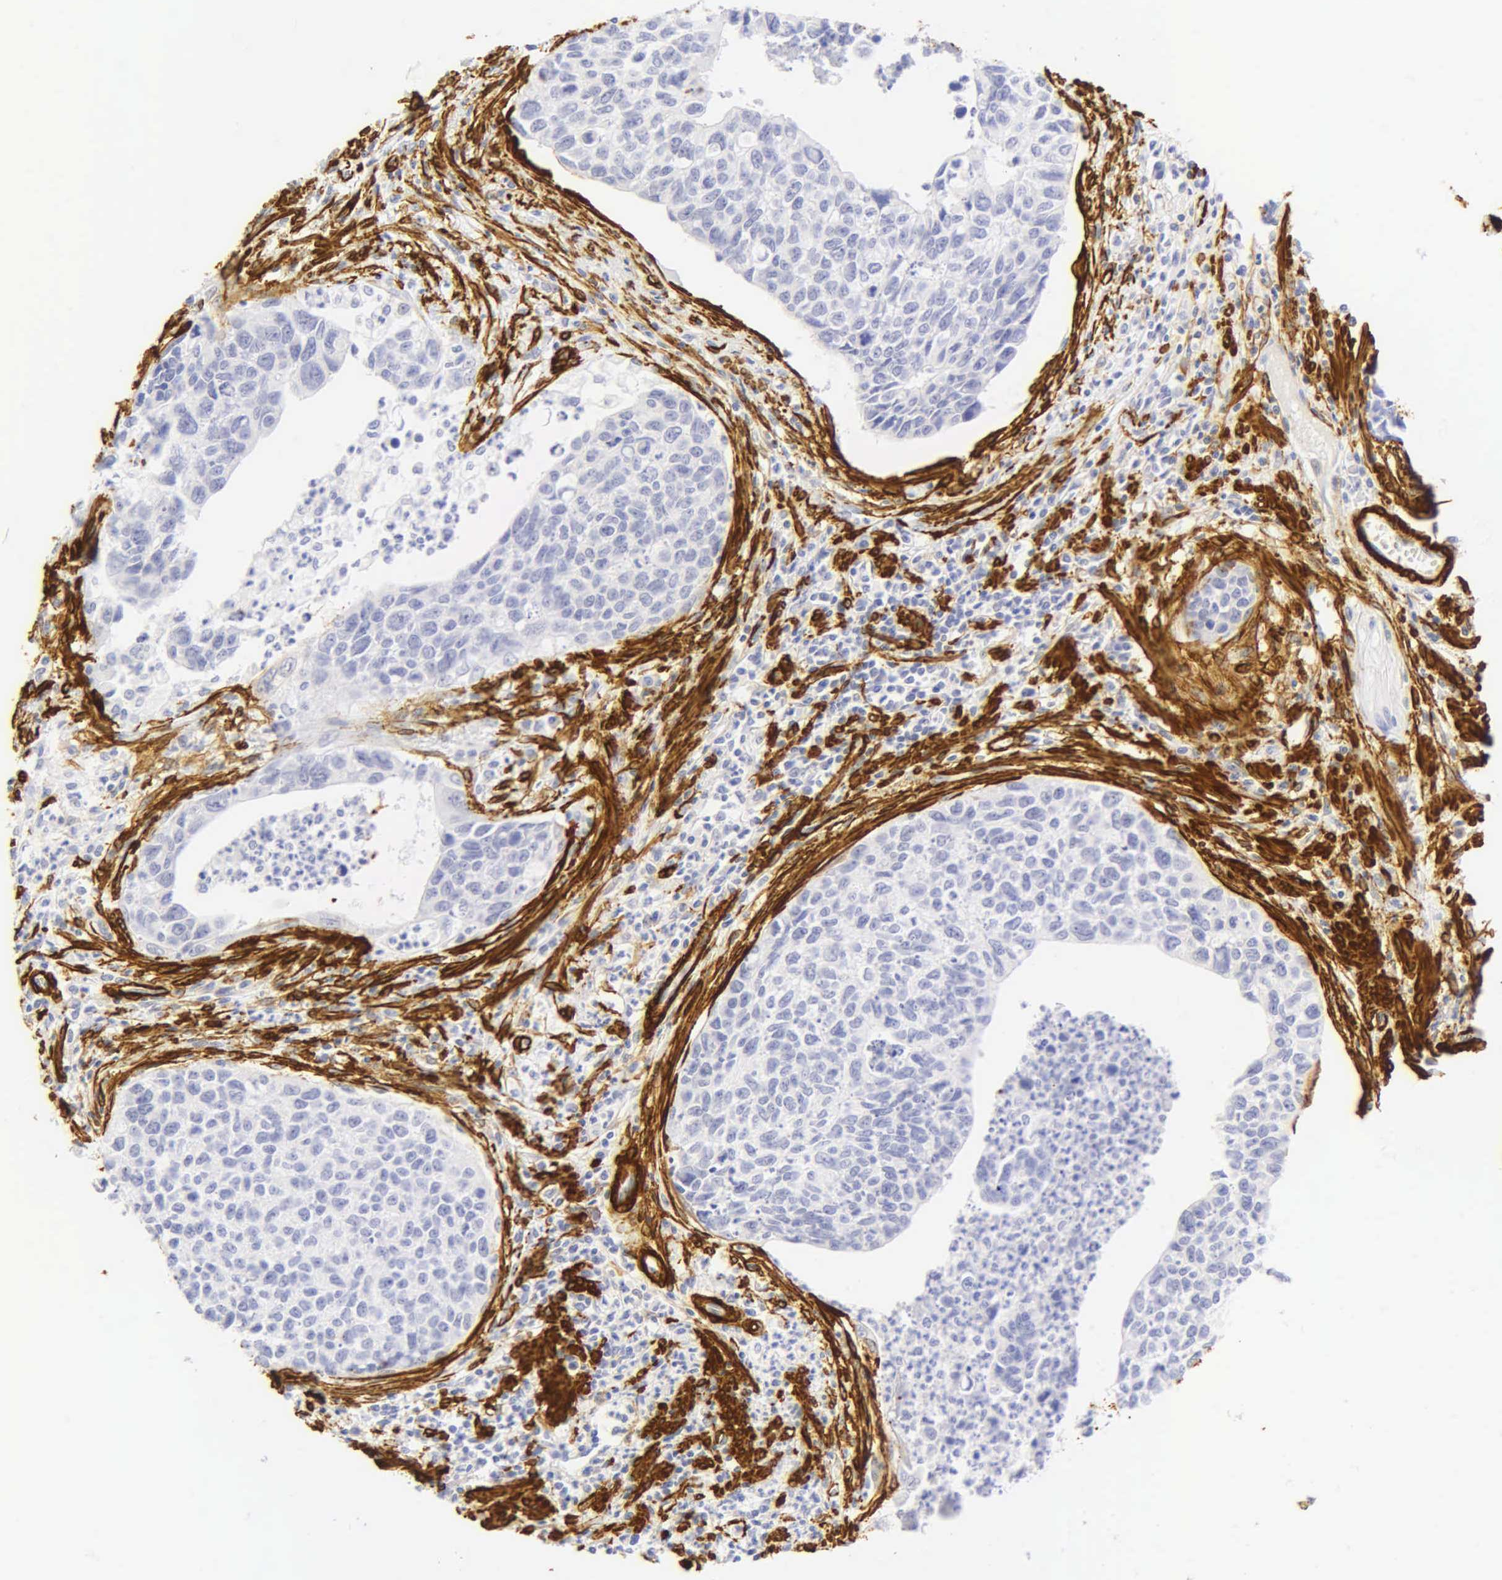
{"staining": {"intensity": "negative", "quantity": "none", "location": "none"}, "tissue": "urothelial cancer", "cell_type": "Tumor cells", "image_type": "cancer", "snomed": [{"axis": "morphology", "description": "Urothelial carcinoma, High grade"}, {"axis": "topography", "description": "Urinary bladder"}], "caption": "The IHC histopathology image has no significant staining in tumor cells of urothelial cancer tissue.", "gene": "ACTA2", "patient": {"sex": "male", "age": 81}}